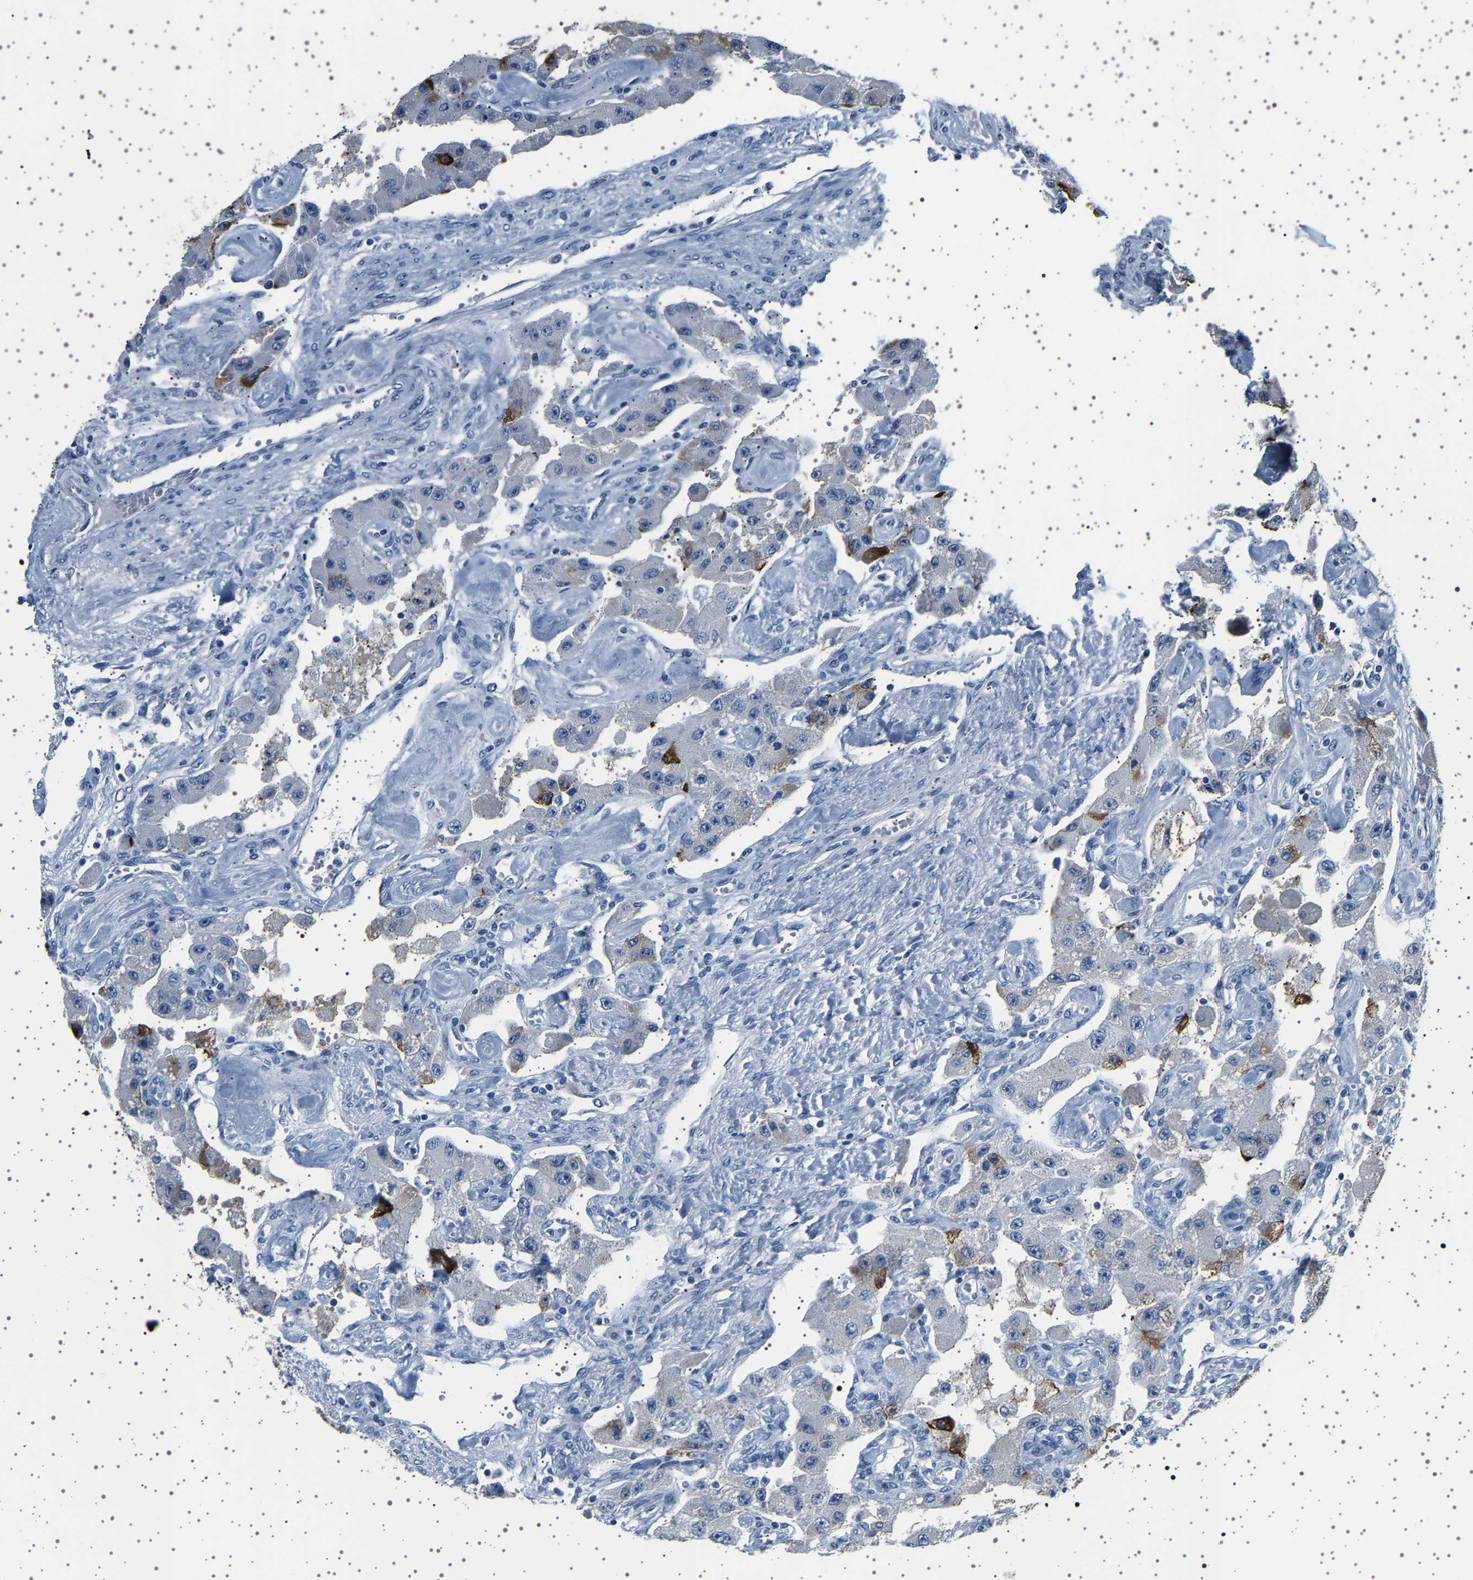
{"staining": {"intensity": "strong", "quantity": "<25%", "location": "cytoplasmic/membranous"}, "tissue": "carcinoid", "cell_type": "Tumor cells", "image_type": "cancer", "snomed": [{"axis": "morphology", "description": "Carcinoid, malignant, NOS"}, {"axis": "topography", "description": "Pancreas"}], "caption": "Protein staining displays strong cytoplasmic/membranous expression in approximately <25% of tumor cells in carcinoid.", "gene": "TFF3", "patient": {"sex": "male", "age": 41}}